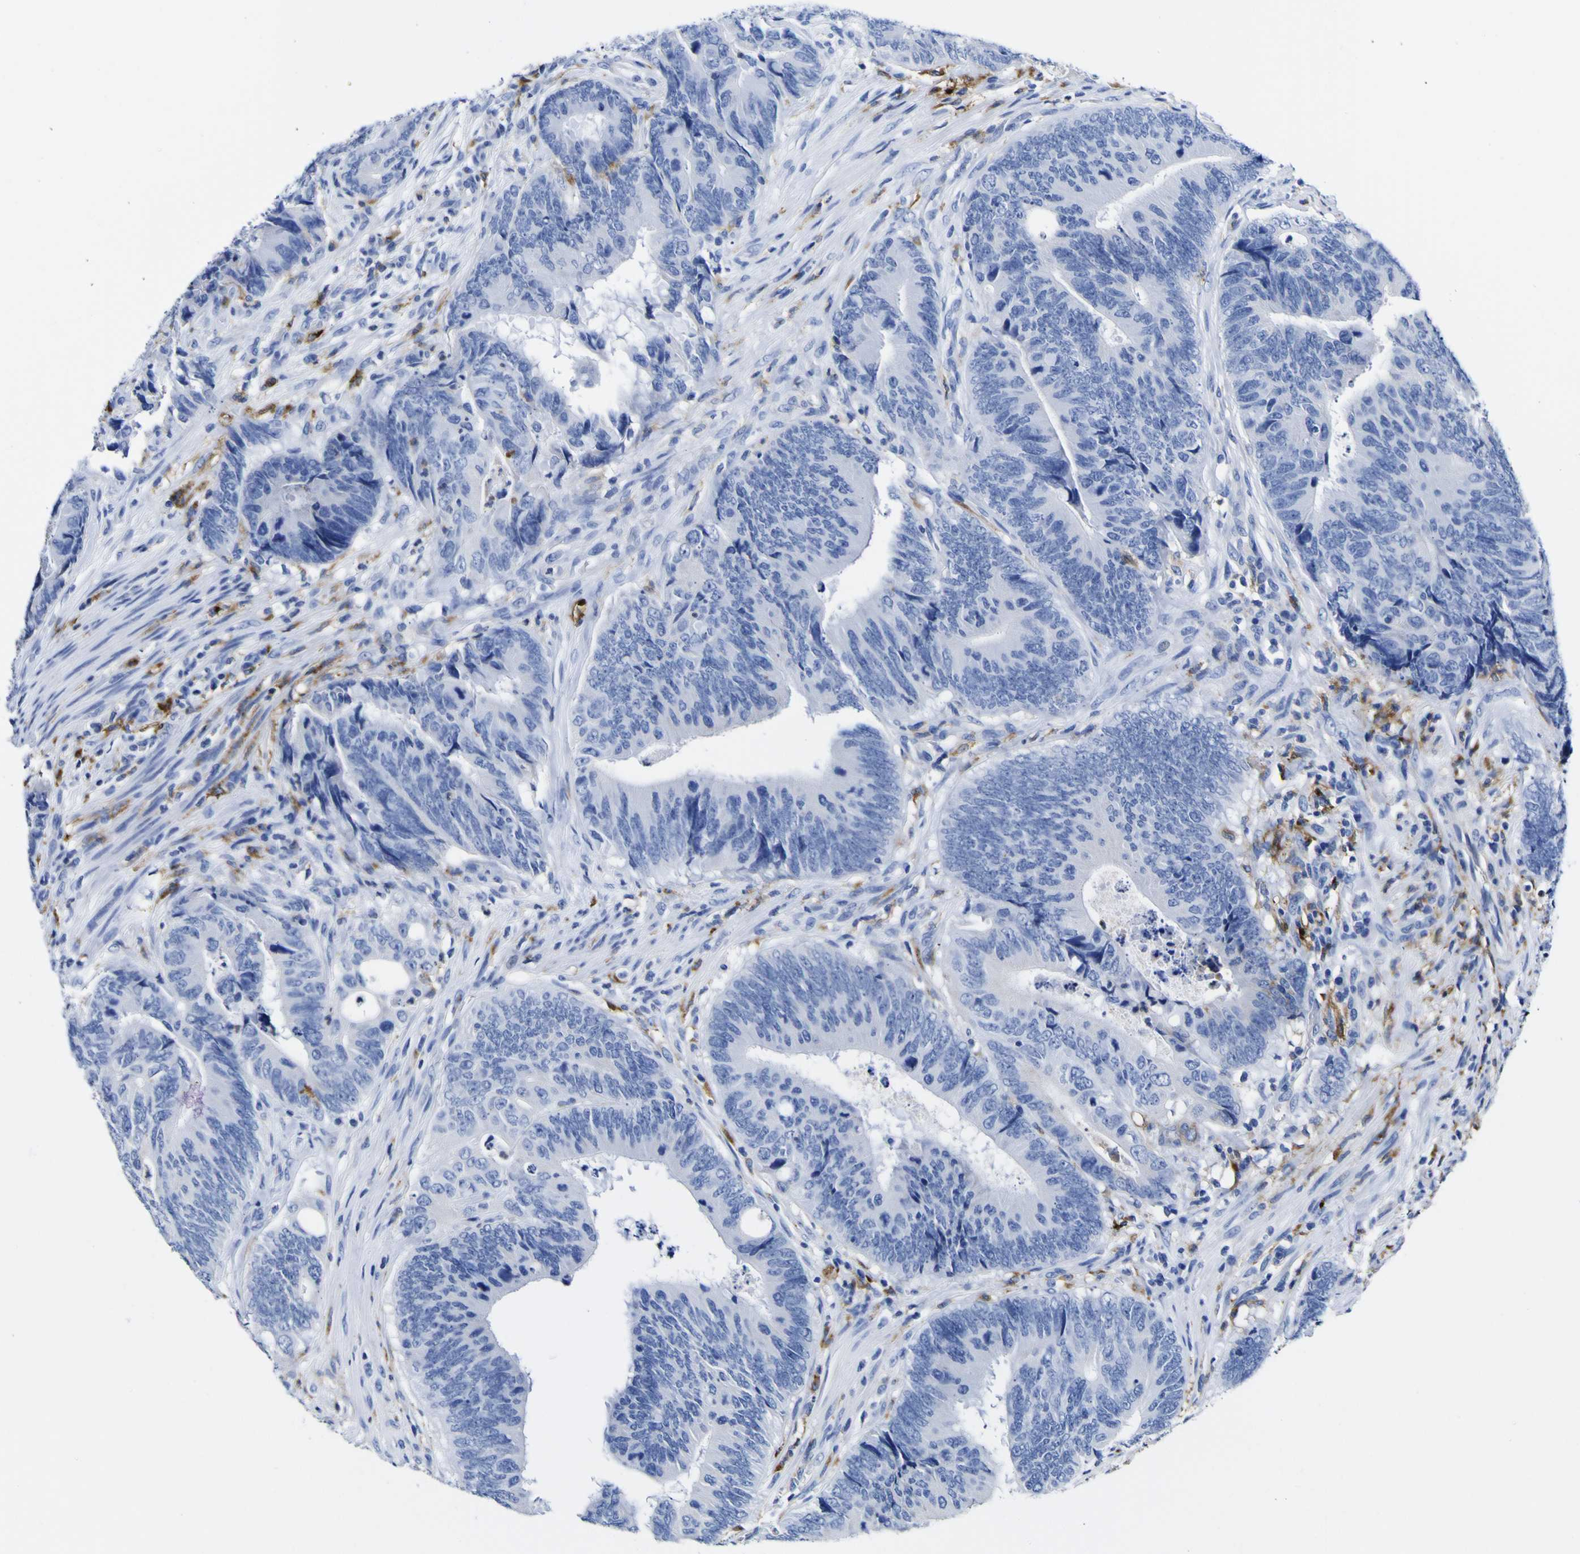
{"staining": {"intensity": "negative", "quantity": "none", "location": "none"}, "tissue": "colorectal cancer", "cell_type": "Tumor cells", "image_type": "cancer", "snomed": [{"axis": "morphology", "description": "Normal tissue, NOS"}, {"axis": "morphology", "description": "Adenocarcinoma, NOS"}, {"axis": "topography", "description": "Colon"}], "caption": "Immunohistochemistry photomicrograph of human colorectal cancer (adenocarcinoma) stained for a protein (brown), which shows no staining in tumor cells.", "gene": "HLA-DQA1", "patient": {"sex": "male", "age": 56}}